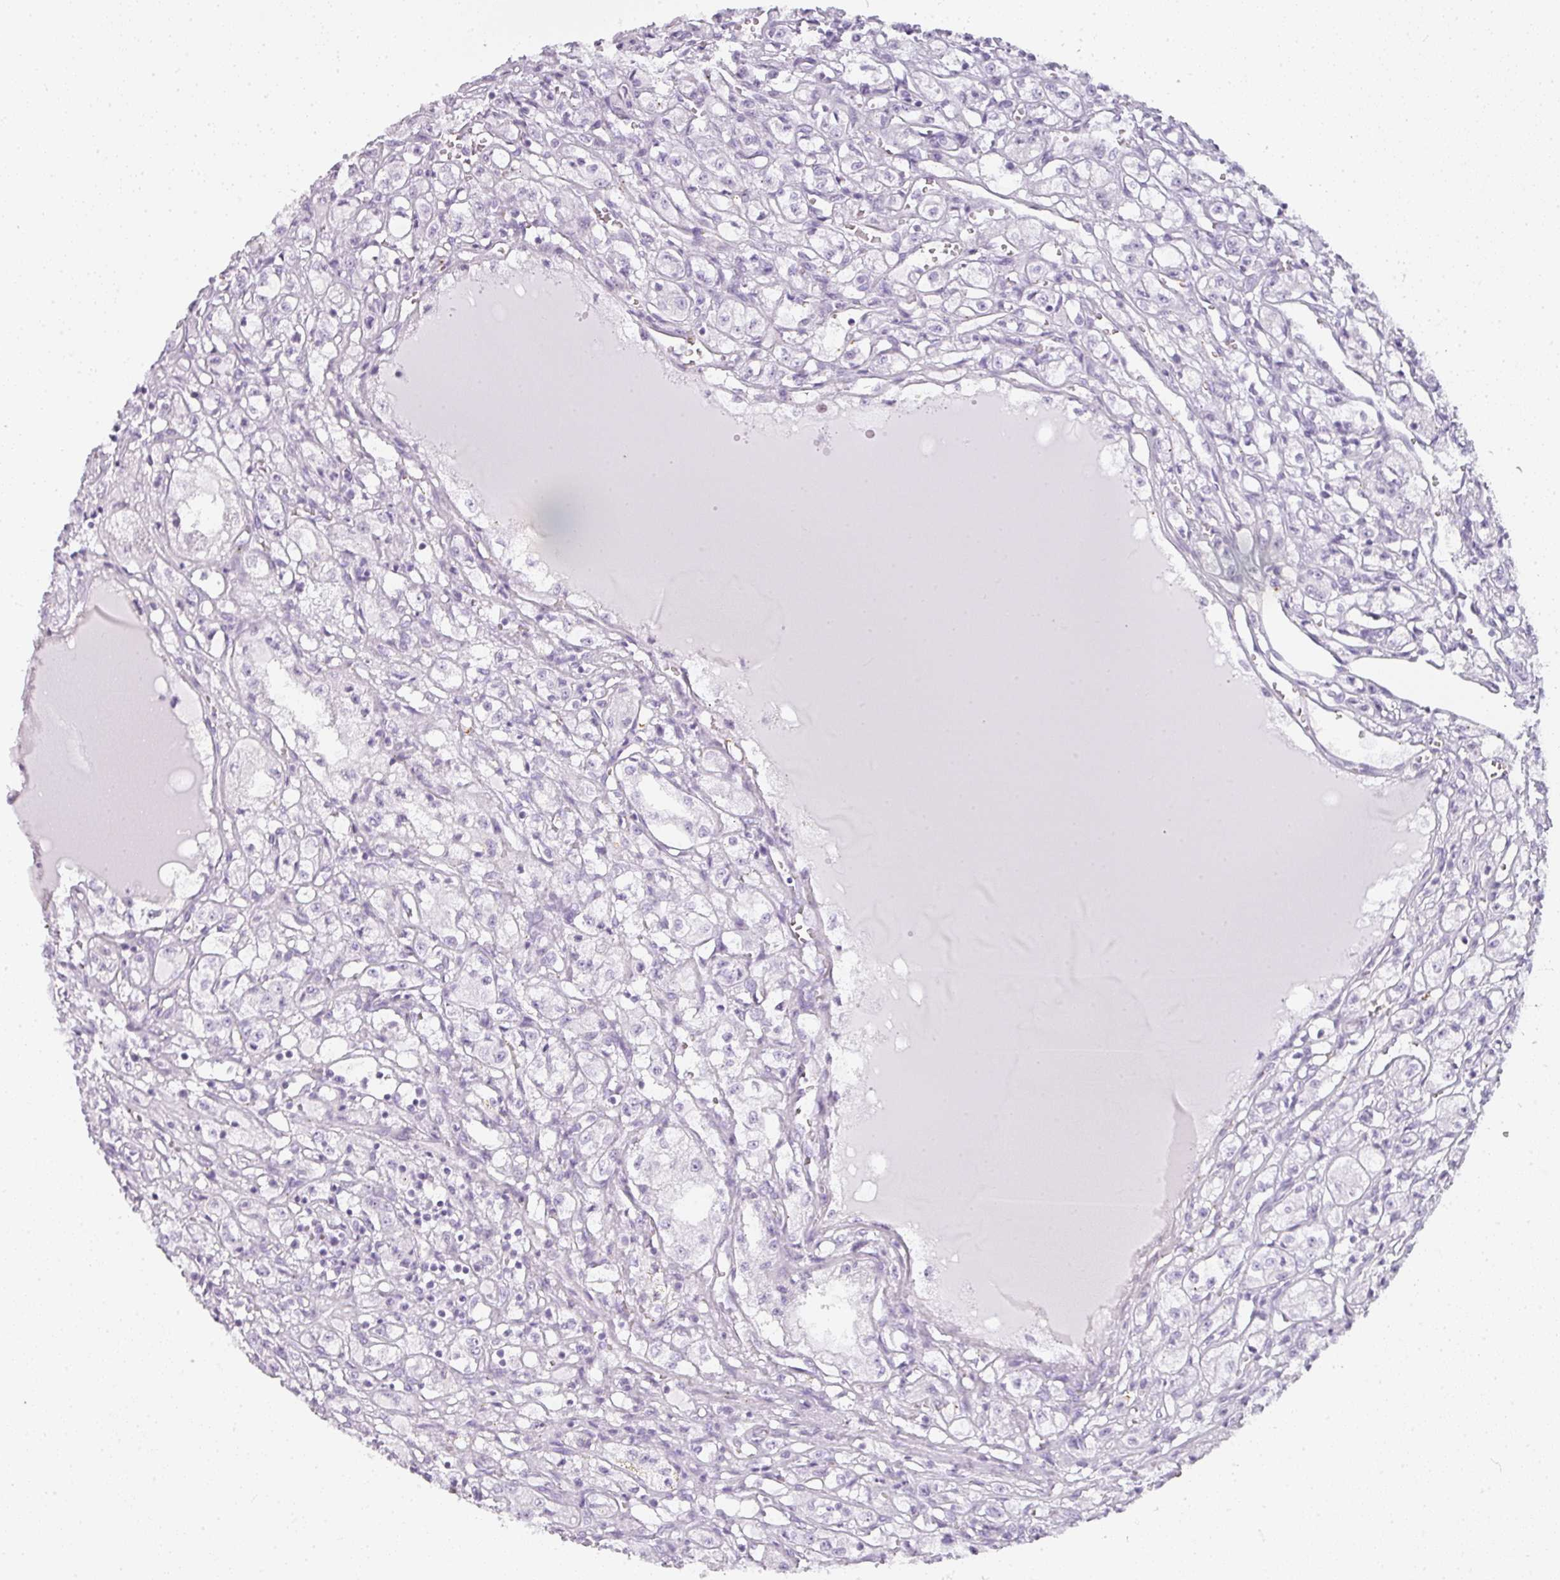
{"staining": {"intensity": "negative", "quantity": "none", "location": "none"}, "tissue": "renal cancer", "cell_type": "Tumor cells", "image_type": "cancer", "snomed": [{"axis": "morphology", "description": "Adenocarcinoma, NOS"}, {"axis": "topography", "description": "Kidney"}], "caption": "IHC micrograph of renal cancer (adenocarcinoma) stained for a protein (brown), which demonstrates no expression in tumor cells.", "gene": "TMEM42", "patient": {"sex": "male", "age": 56}}